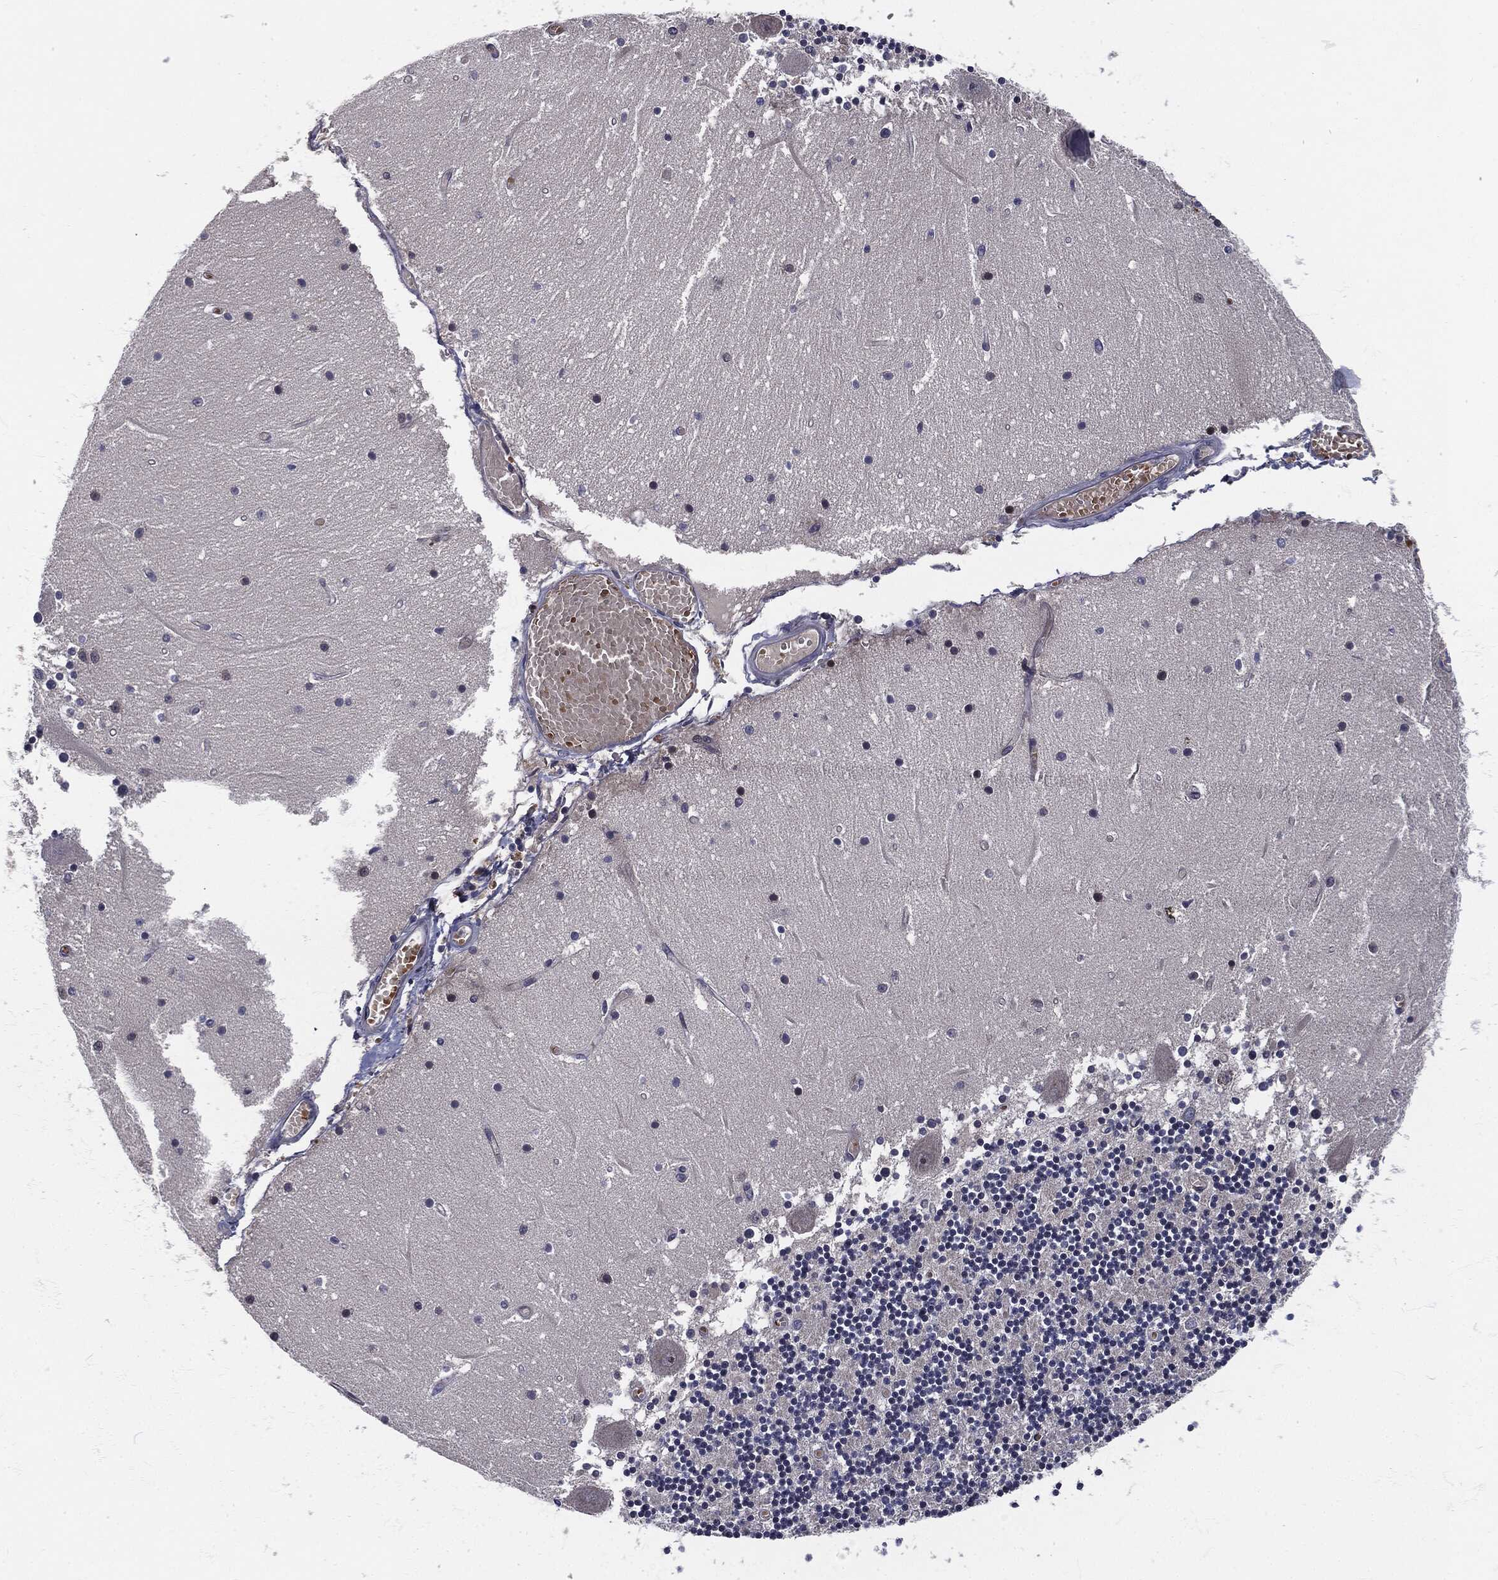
{"staining": {"intensity": "negative", "quantity": "none", "location": "none"}, "tissue": "cerebellum", "cell_type": "Cells in granular layer", "image_type": "normal", "snomed": [{"axis": "morphology", "description": "Normal tissue, NOS"}, {"axis": "topography", "description": "Cerebellum"}], "caption": "IHC image of benign cerebellum: human cerebellum stained with DAB shows no significant protein staining in cells in granular layer.", "gene": "SIGLEC9", "patient": {"sex": "female", "age": 28}}